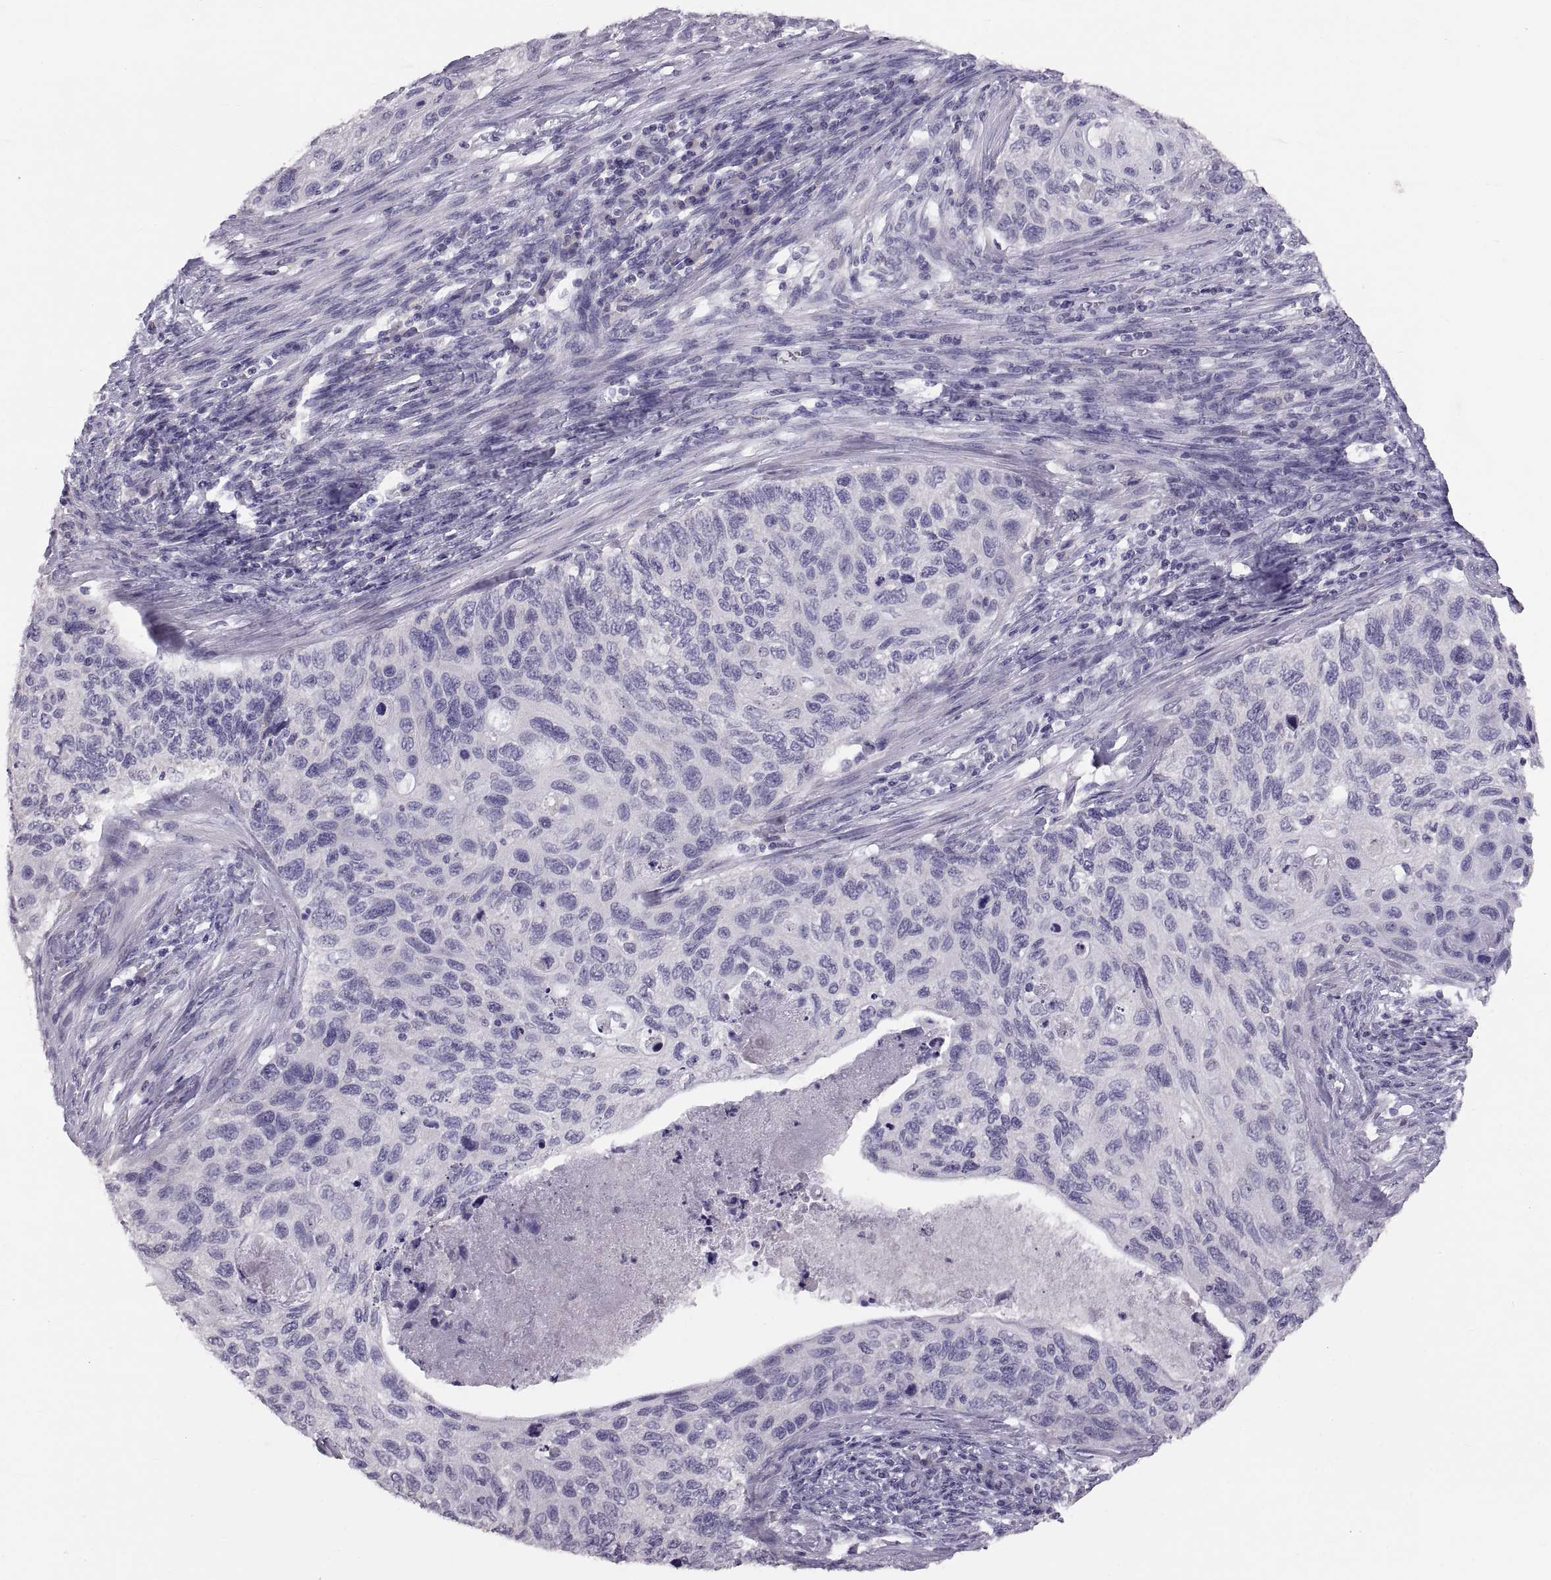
{"staining": {"intensity": "negative", "quantity": "none", "location": "none"}, "tissue": "cervical cancer", "cell_type": "Tumor cells", "image_type": "cancer", "snomed": [{"axis": "morphology", "description": "Squamous cell carcinoma, NOS"}, {"axis": "topography", "description": "Cervix"}], "caption": "A high-resolution image shows immunohistochemistry staining of cervical cancer (squamous cell carcinoma), which reveals no significant positivity in tumor cells.", "gene": "WBP2NL", "patient": {"sex": "female", "age": 70}}